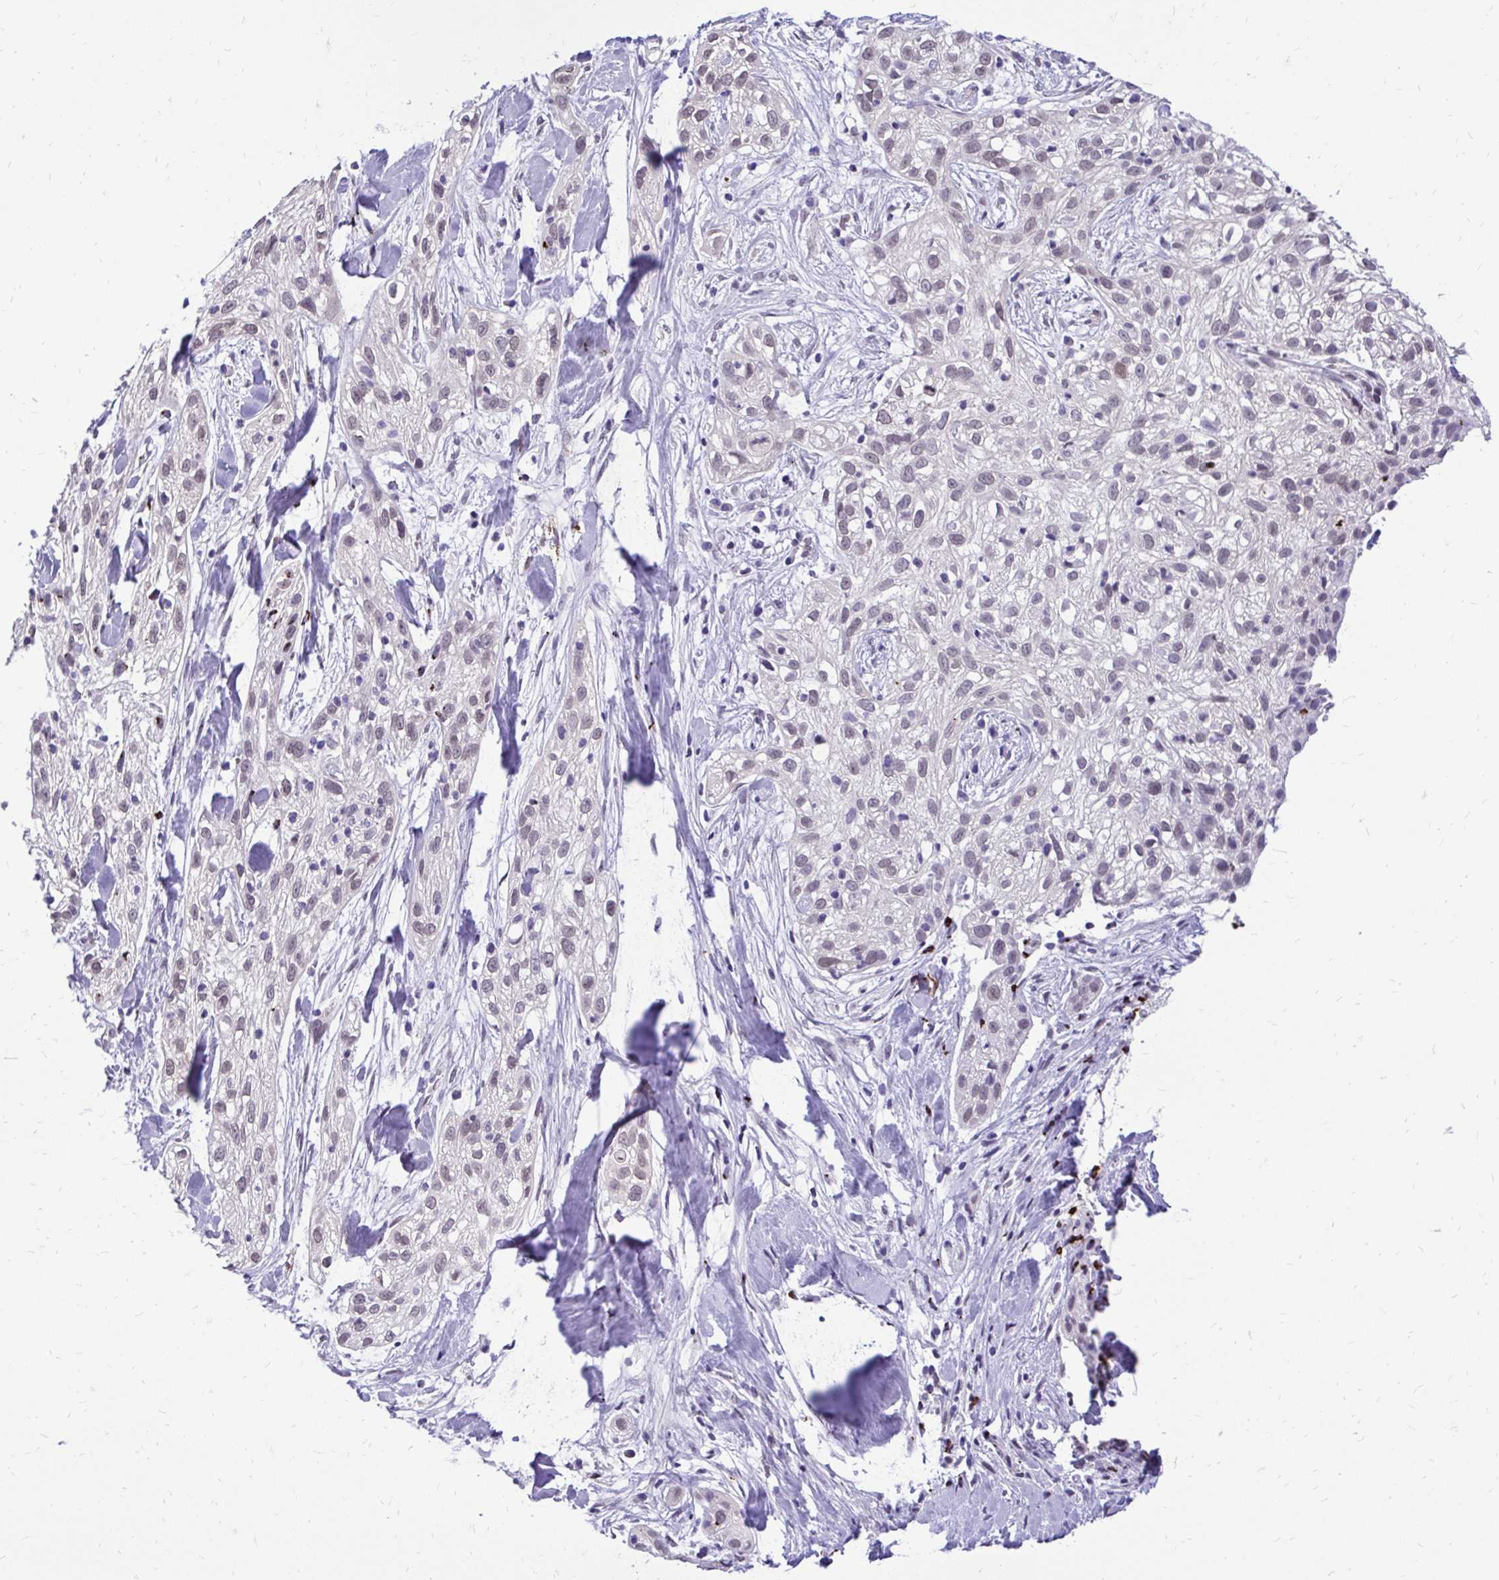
{"staining": {"intensity": "weak", "quantity": "<25%", "location": "nuclear"}, "tissue": "skin cancer", "cell_type": "Tumor cells", "image_type": "cancer", "snomed": [{"axis": "morphology", "description": "Squamous cell carcinoma, NOS"}, {"axis": "topography", "description": "Skin"}], "caption": "Skin cancer (squamous cell carcinoma) was stained to show a protein in brown. There is no significant expression in tumor cells.", "gene": "BANF1", "patient": {"sex": "male", "age": 82}}